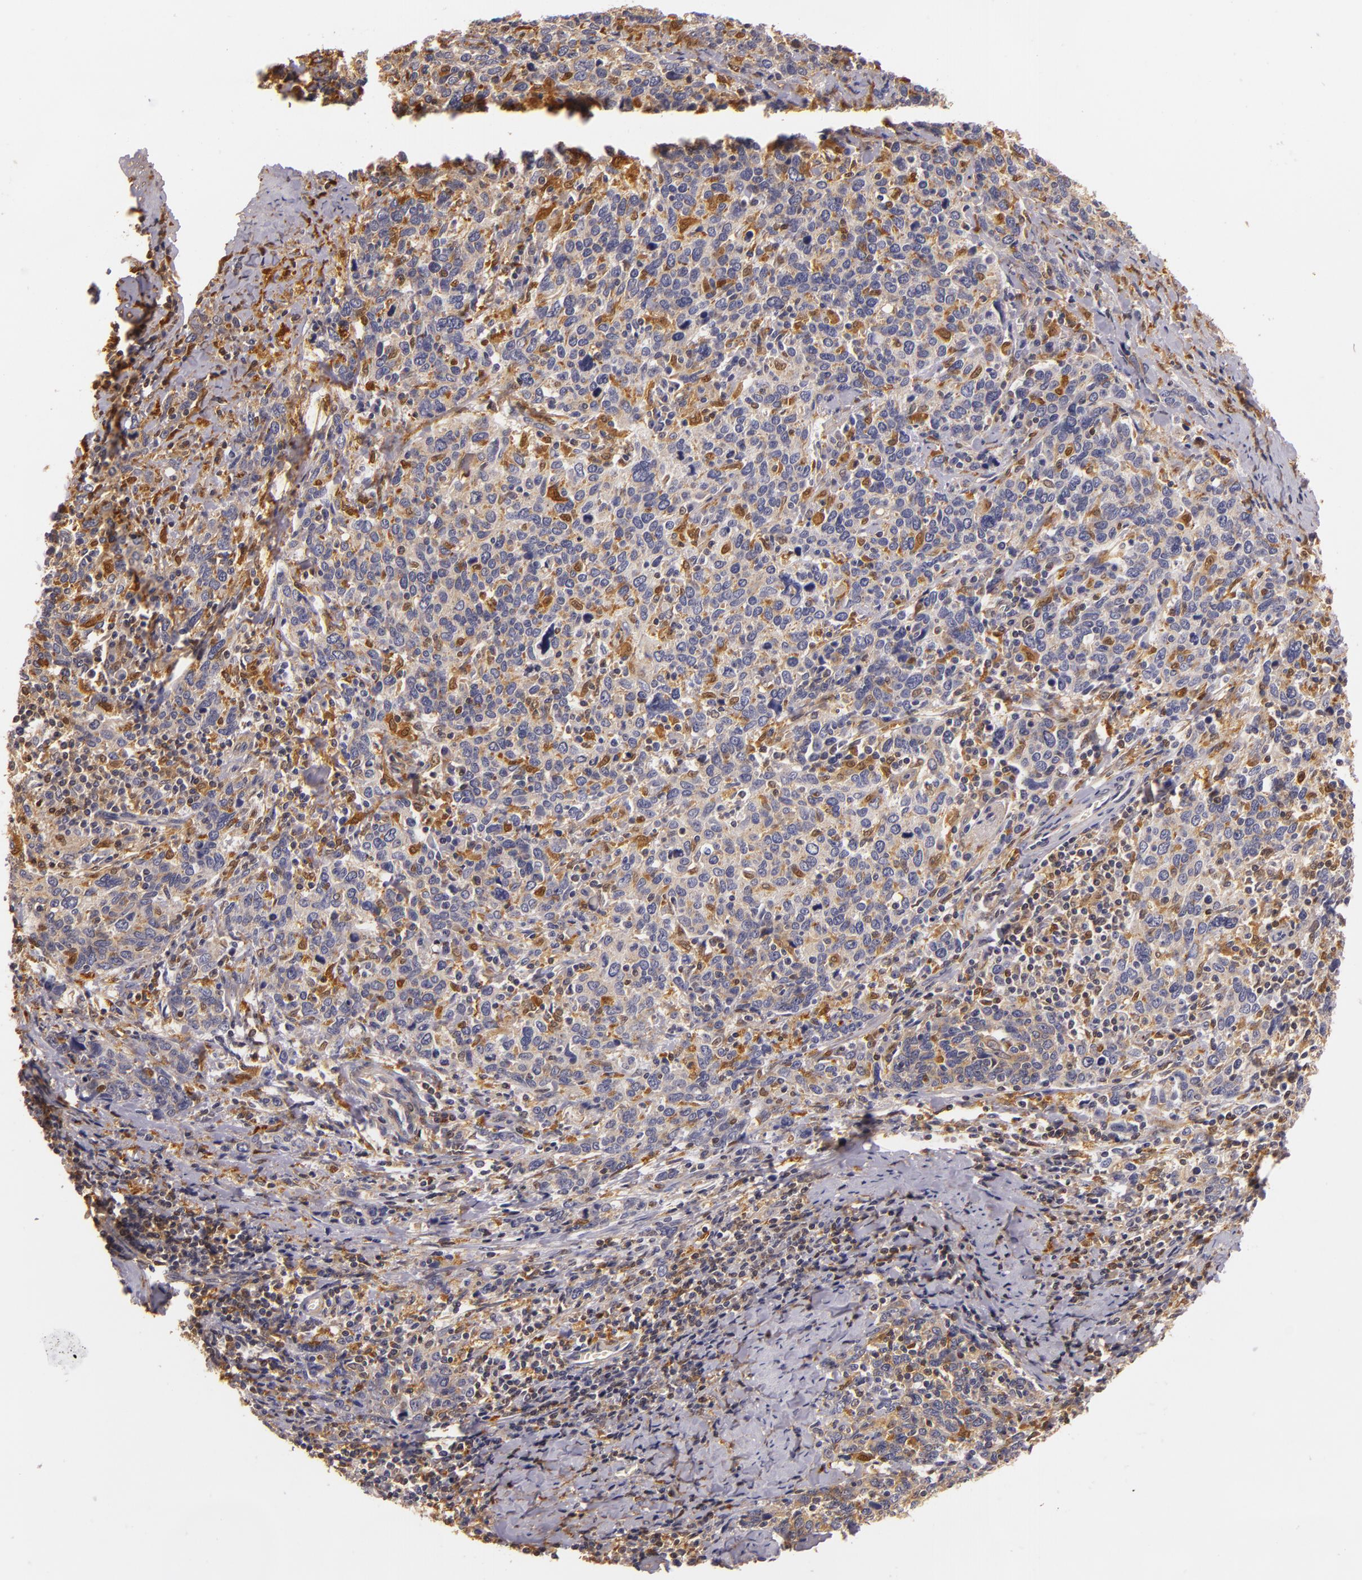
{"staining": {"intensity": "moderate", "quantity": ">75%", "location": "cytoplasmic/membranous"}, "tissue": "cervical cancer", "cell_type": "Tumor cells", "image_type": "cancer", "snomed": [{"axis": "morphology", "description": "Squamous cell carcinoma, NOS"}, {"axis": "topography", "description": "Cervix"}], "caption": "Immunohistochemical staining of cervical cancer (squamous cell carcinoma) reveals medium levels of moderate cytoplasmic/membranous protein positivity in approximately >75% of tumor cells. Nuclei are stained in blue.", "gene": "TOM1", "patient": {"sex": "female", "age": 41}}